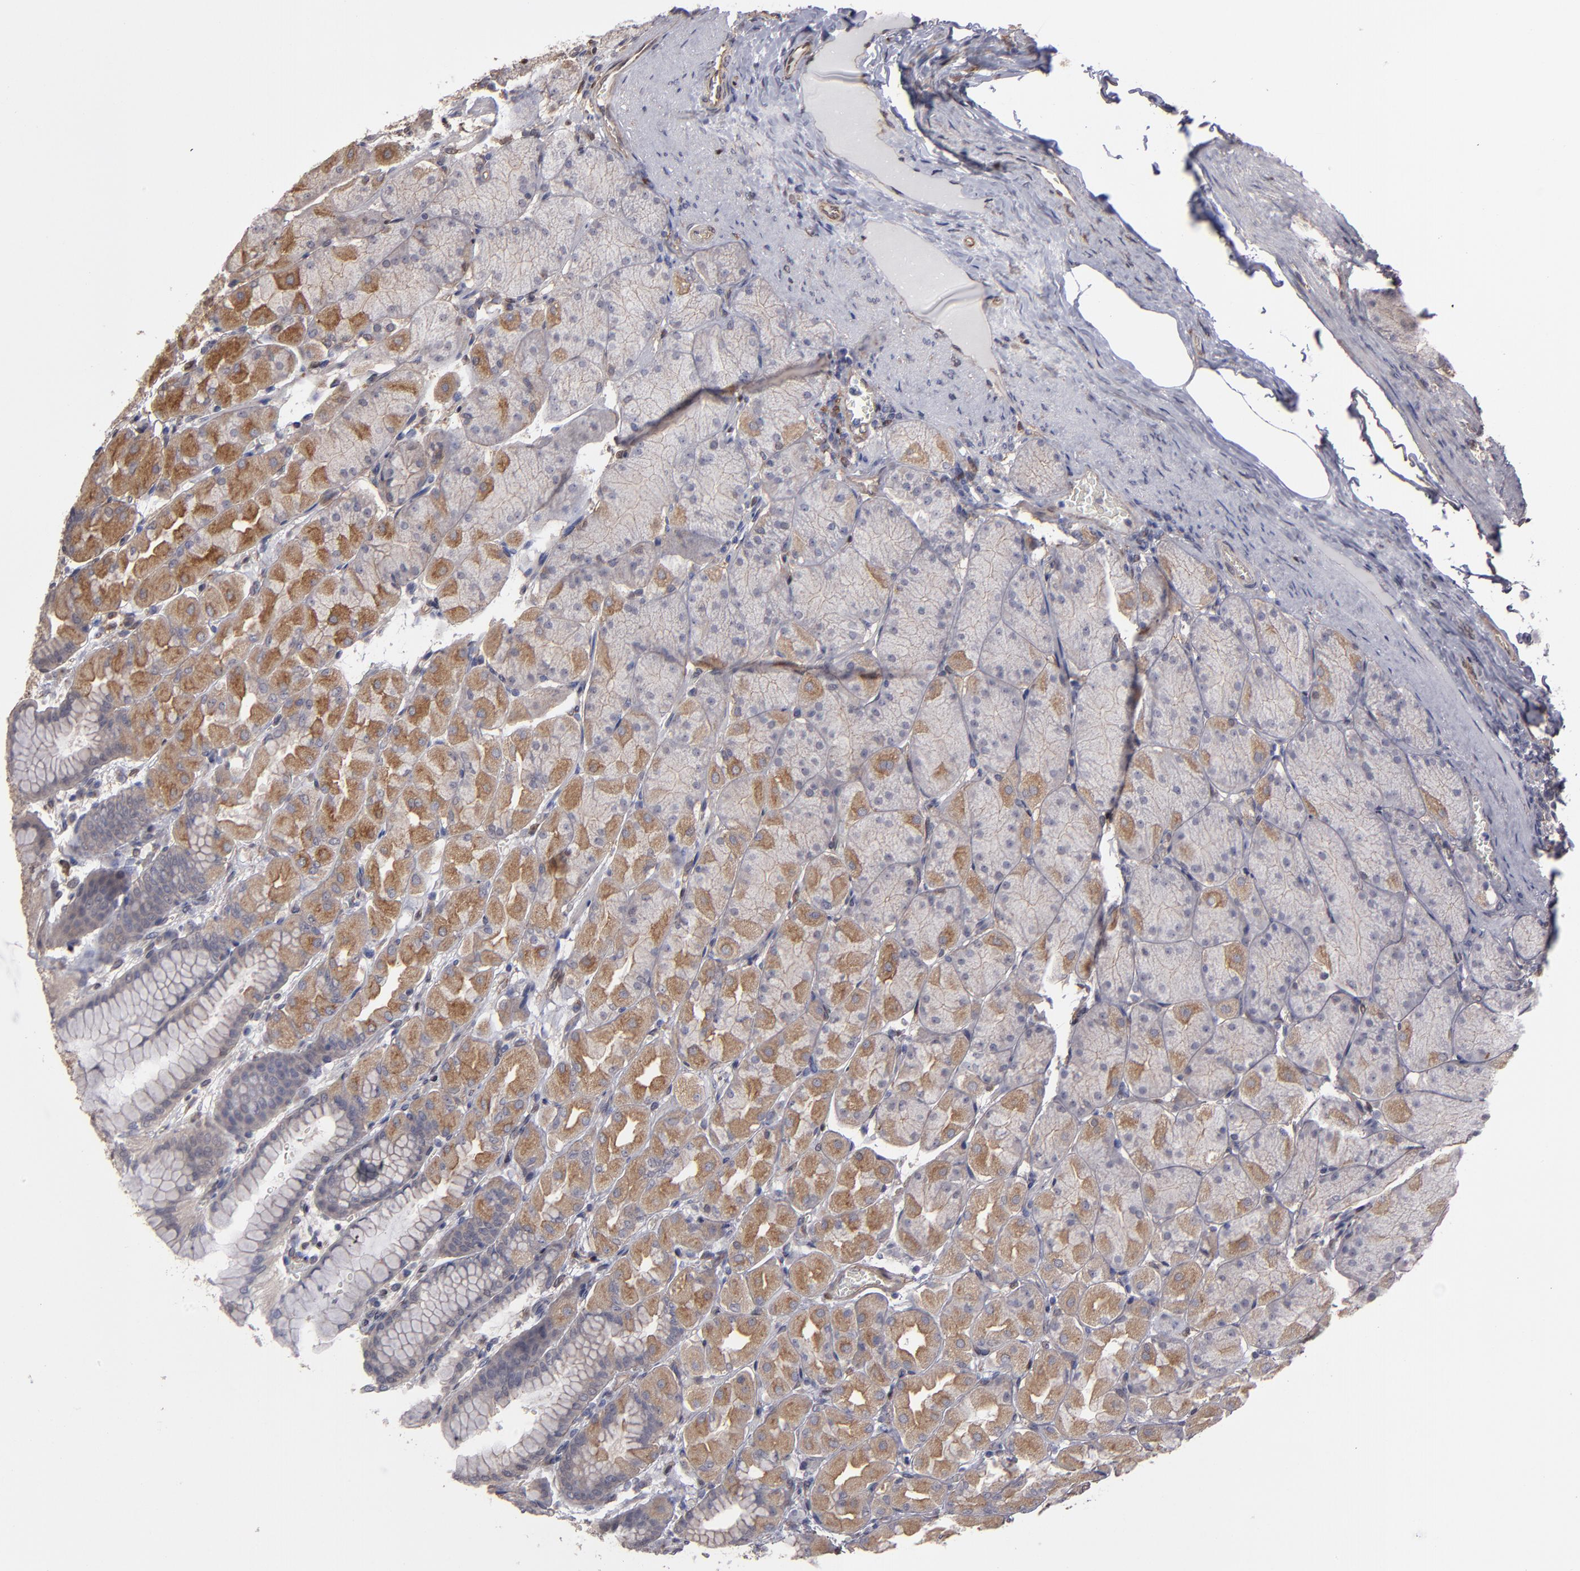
{"staining": {"intensity": "moderate", "quantity": "25%-75%", "location": "cytoplasmic/membranous"}, "tissue": "stomach", "cell_type": "Glandular cells", "image_type": "normal", "snomed": [{"axis": "morphology", "description": "Normal tissue, NOS"}, {"axis": "topography", "description": "Stomach, upper"}], "caption": "DAB immunohistochemical staining of normal stomach demonstrates moderate cytoplasmic/membranous protein staining in approximately 25%-75% of glandular cells.", "gene": "NDRG2", "patient": {"sex": "female", "age": 56}}